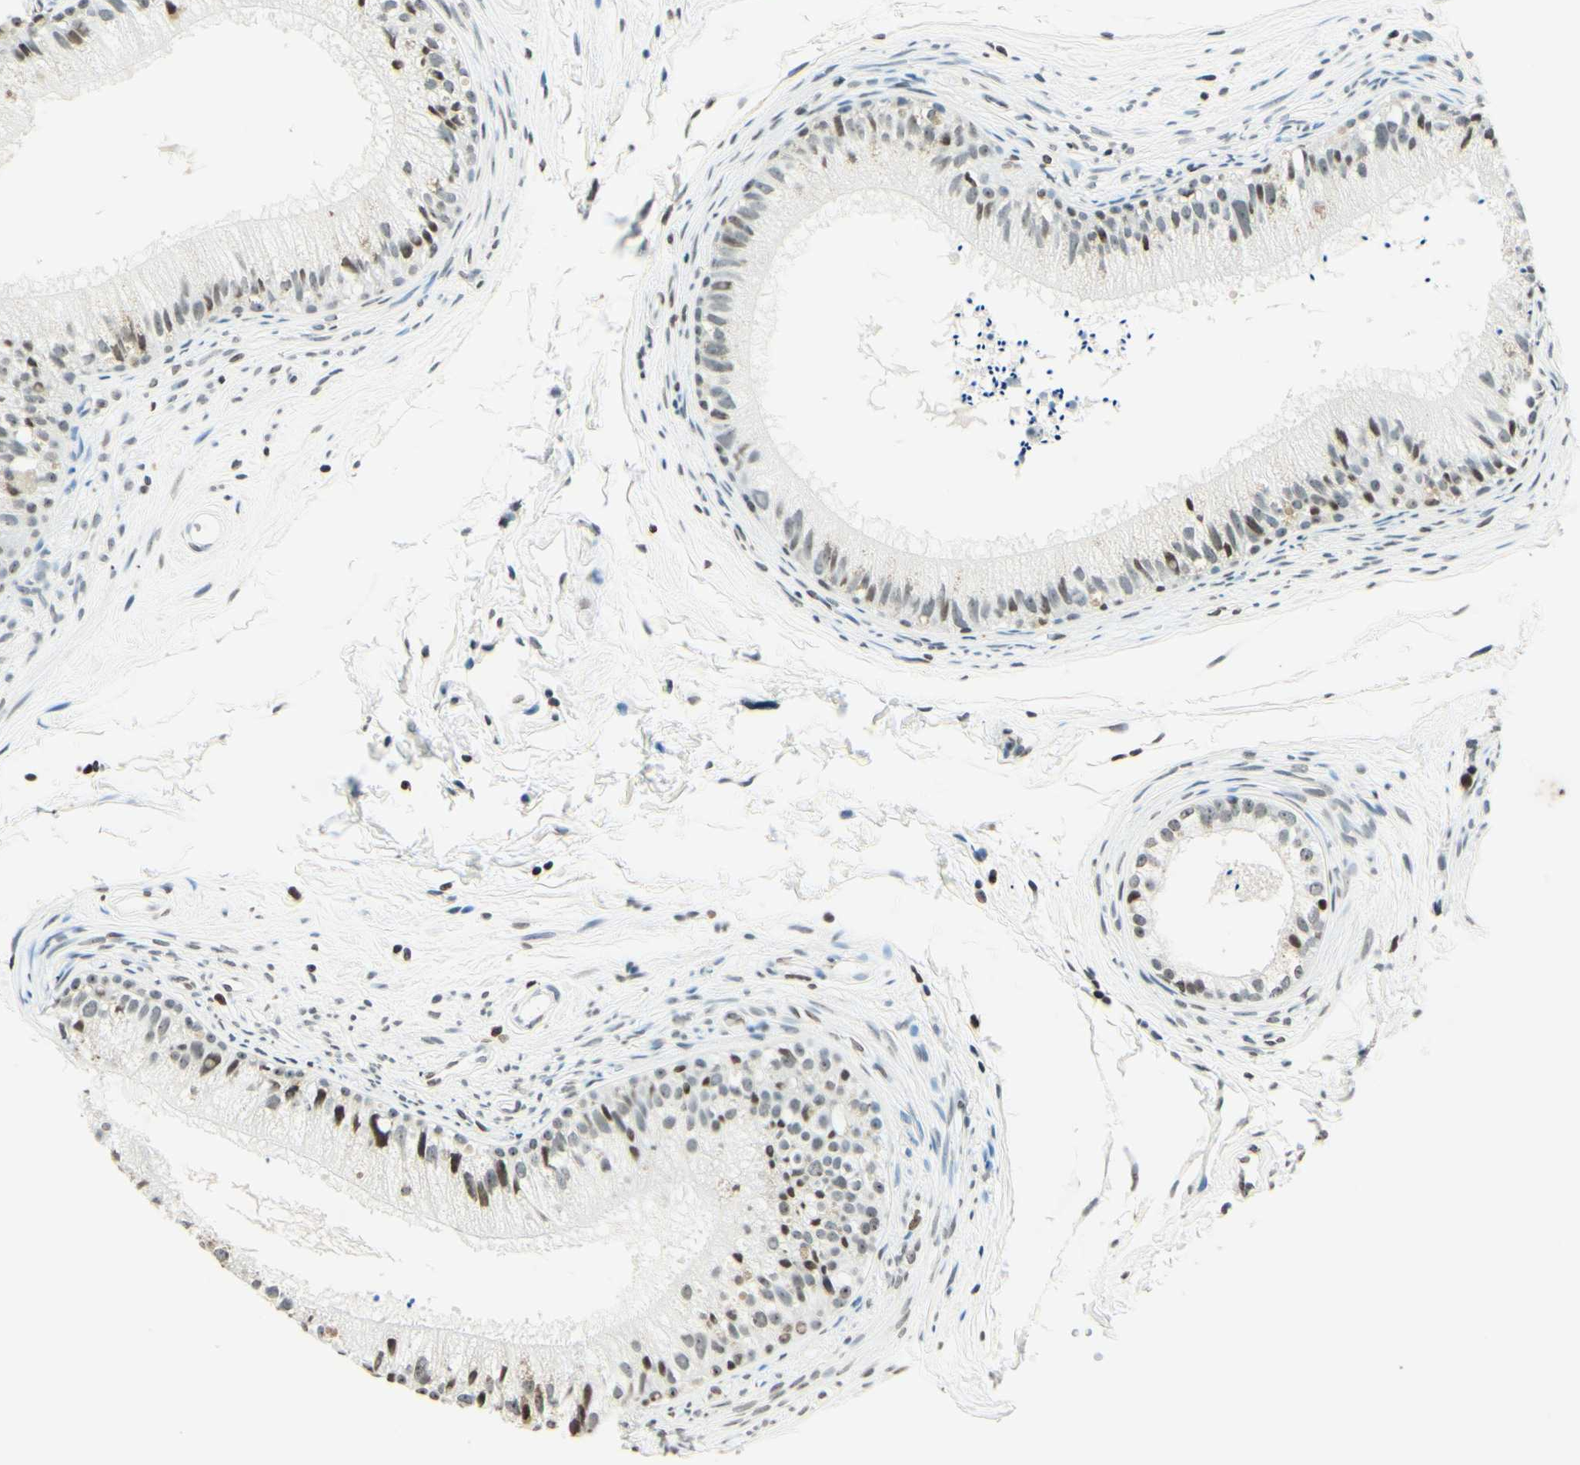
{"staining": {"intensity": "moderate", "quantity": "25%-75%", "location": "nuclear"}, "tissue": "epididymis", "cell_type": "Glandular cells", "image_type": "normal", "snomed": [{"axis": "morphology", "description": "Normal tissue, NOS"}, {"axis": "topography", "description": "Epididymis"}], "caption": "Glandular cells reveal medium levels of moderate nuclear staining in approximately 25%-75% of cells in benign human epididymis.", "gene": "MSH2", "patient": {"sex": "male", "age": 56}}